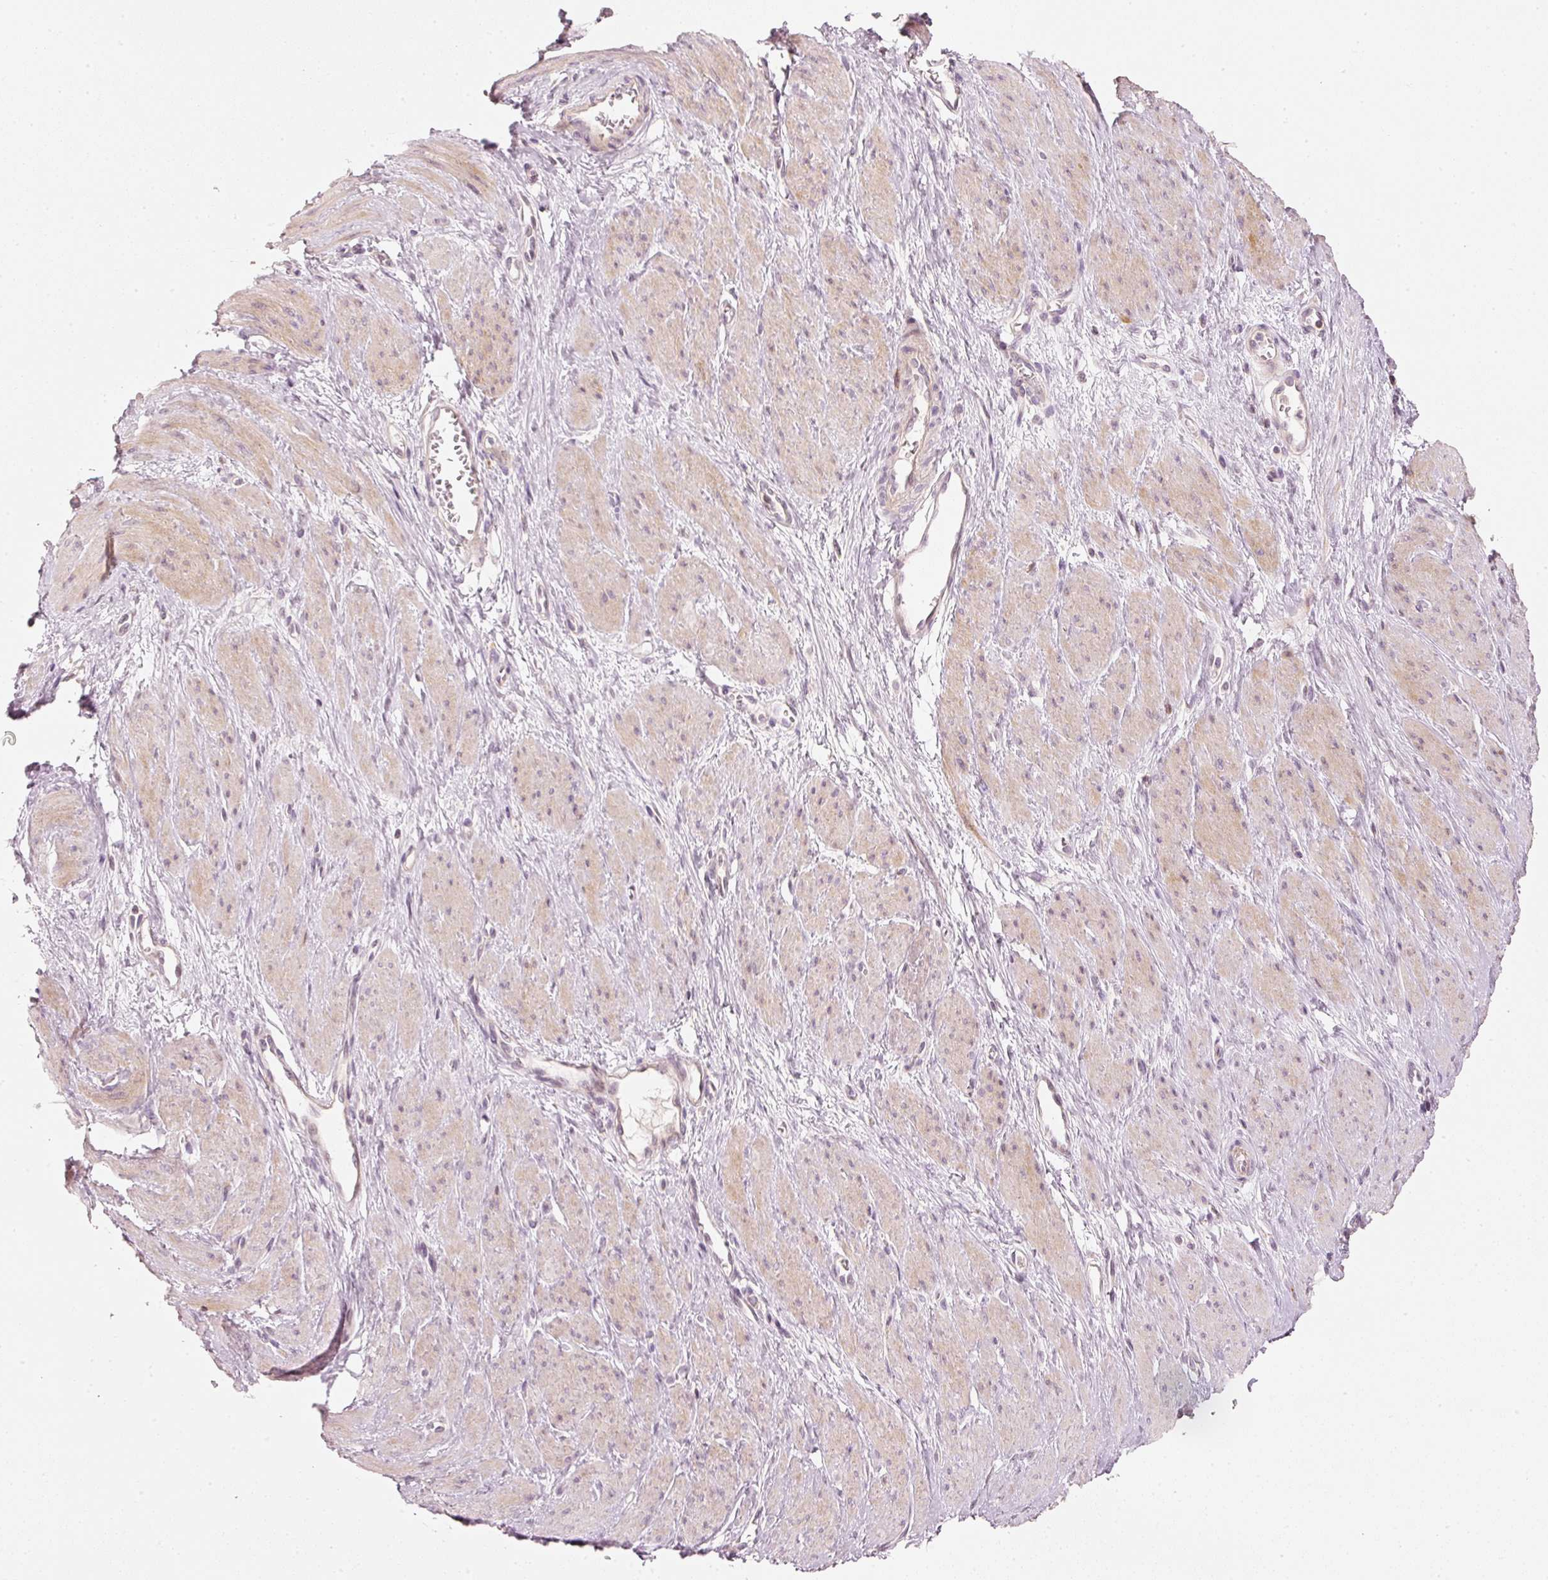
{"staining": {"intensity": "weak", "quantity": "25%-75%", "location": "cytoplasmic/membranous"}, "tissue": "smooth muscle", "cell_type": "Smooth muscle cells", "image_type": "normal", "snomed": [{"axis": "morphology", "description": "Normal tissue, NOS"}, {"axis": "topography", "description": "Smooth muscle"}, {"axis": "topography", "description": "Uterus"}], "caption": "IHC histopathology image of benign smooth muscle: smooth muscle stained using immunohistochemistry (IHC) reveals low levels of weak protein expression localized specifically in the cytoplasmic/membranous of smooth muscle cells, appearing as a cytoplasmic/membranous brown color.", "gene": "TREX2", "patient": {"sex": "female", "age": 39}}